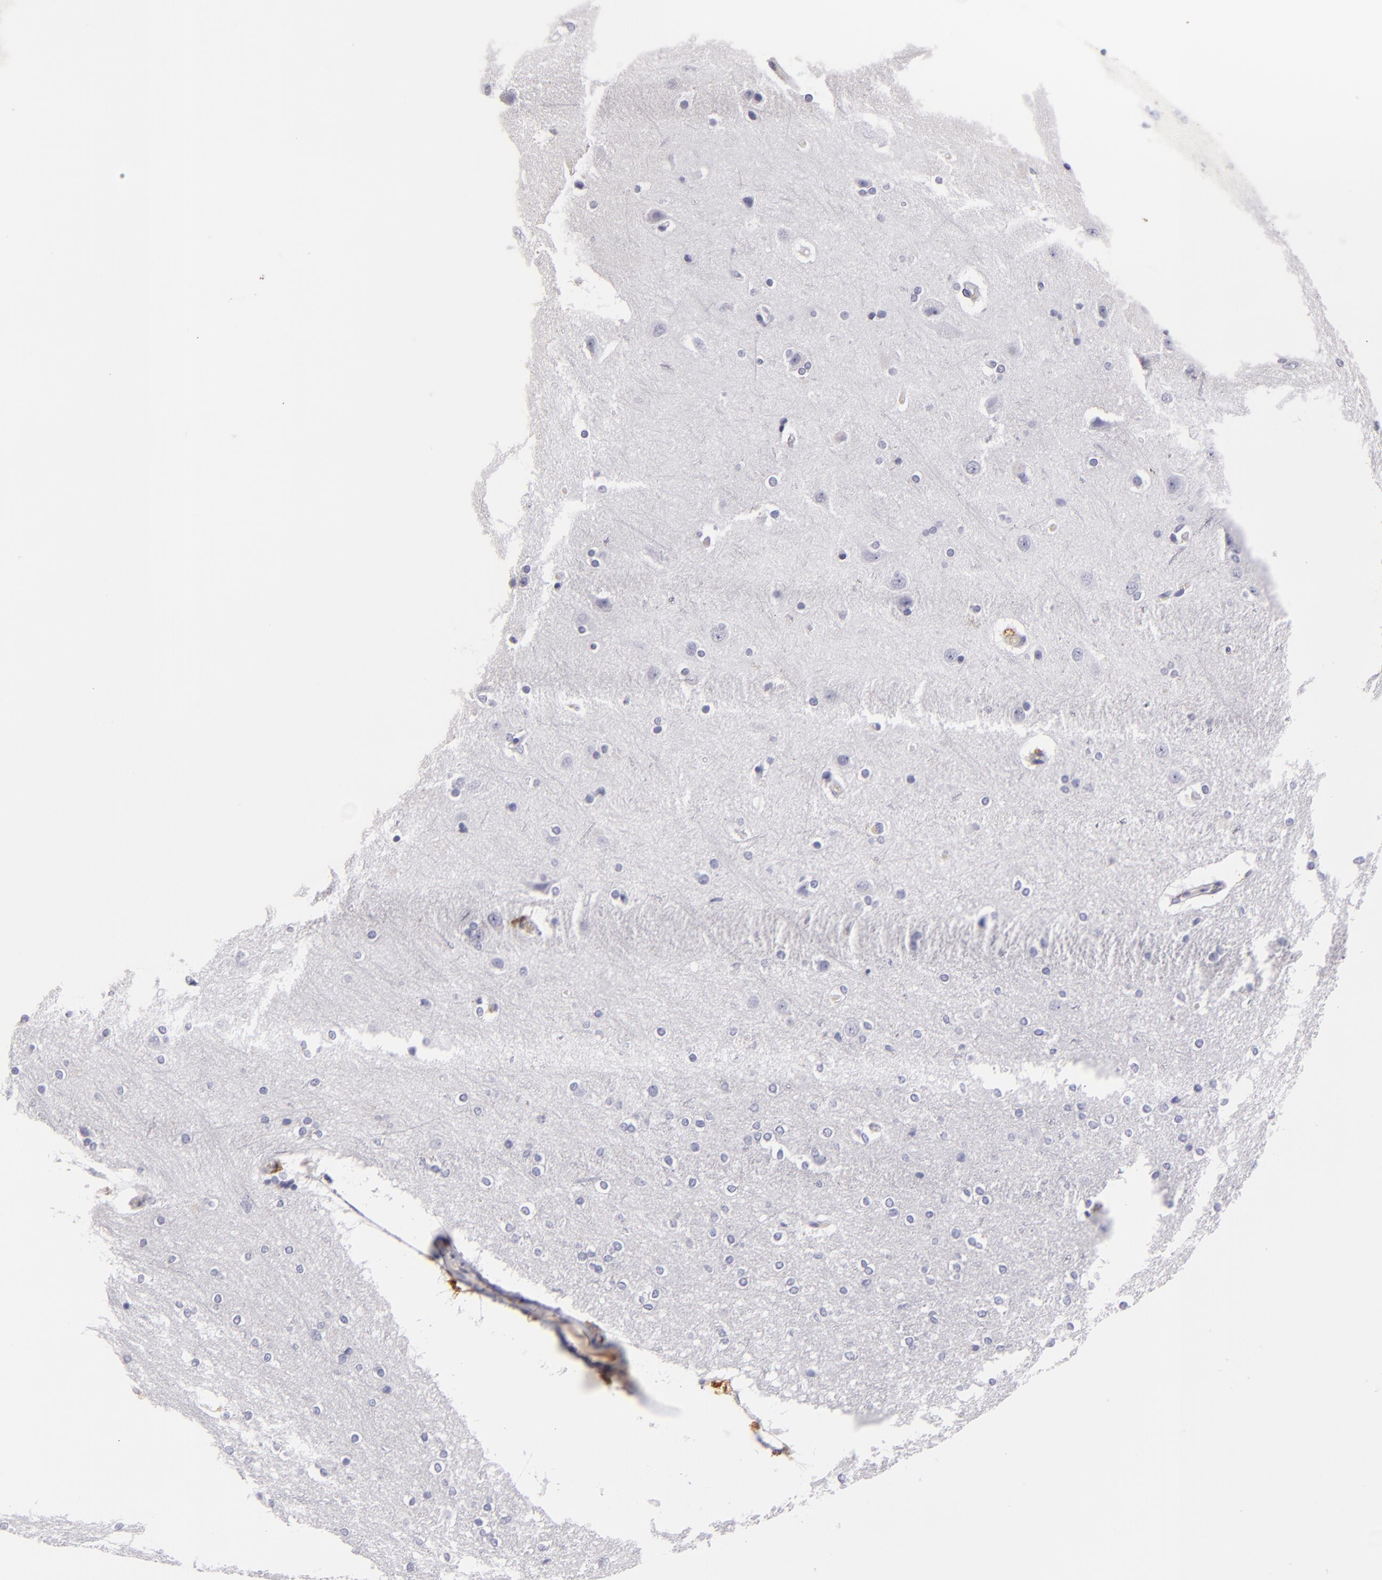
{"staining": {"intensity": "negative", "quantity": "none", "location": "none"}, "tissue": "cerebral cortex", "cell_type": "Endothelial cells", "image_type": "normal", "snomed": [{"axis": "morphology", "description": "Normal tissue, NOS"}, {"axis": "topography", "description": "Cerebral cortex"}], "caption": "A high-resolution image shows immunohistochemistry (IHC) staining of normal cerebral cortex, which exhibits no significant expression in endothelial cells.", "gene": "F13A1", "patient": {"sex": "female", "age": 54}}